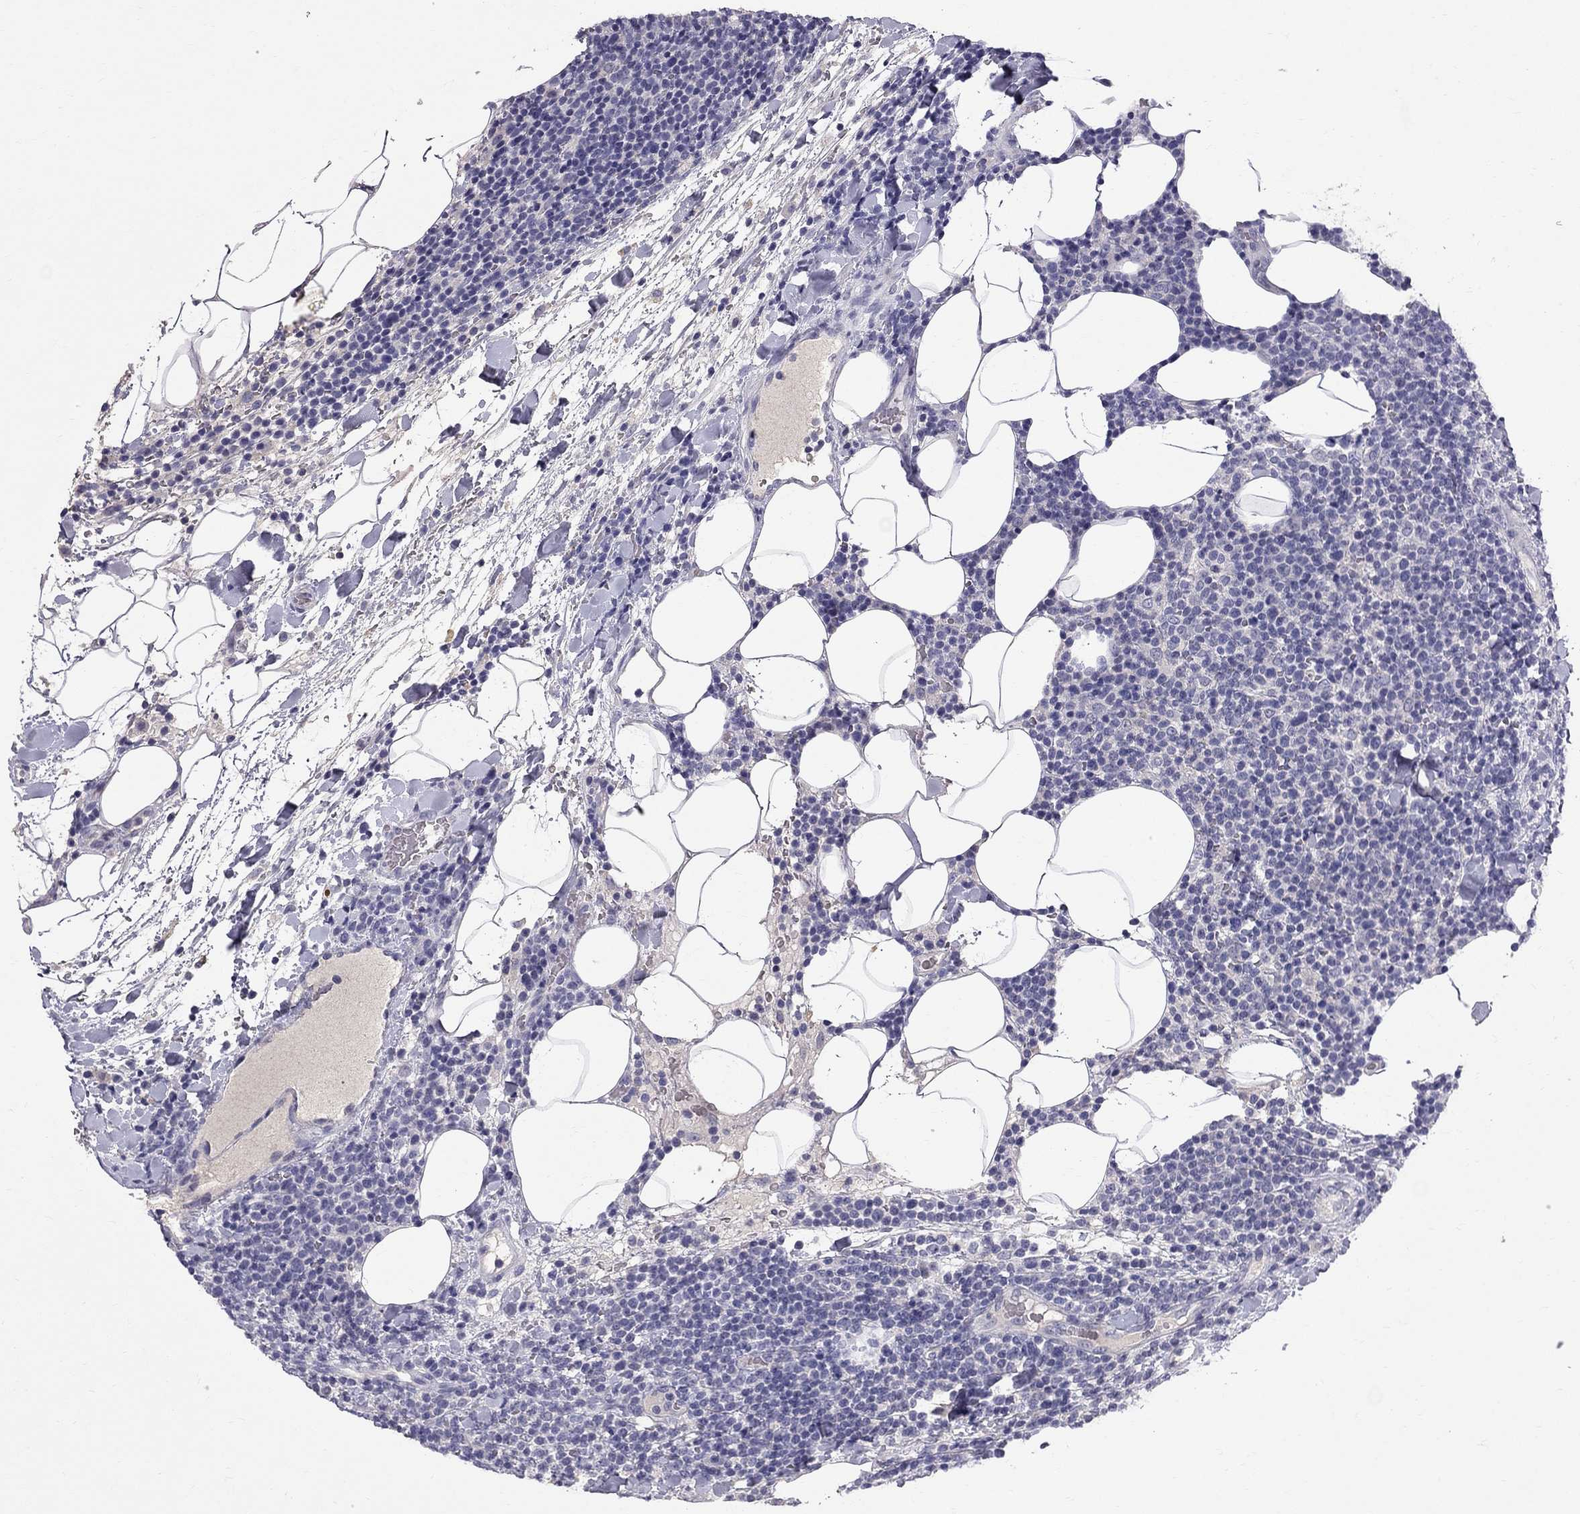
{"staining": {"intensity": "negative", "quantity": "none", "location": "none"}, "tissue": "lymphoma", "cell_type": "Tumor cells", "image_type": "cancer", "snomed": [{"axis": "morphology", "description": "Malignant lymphoma, non-Hodgkin's type, High grade"}, {"axis": "topography", "description": "Lymph node"}], "caption": "High magnification brightfield microscopy of lymphoma stained with DAB (3,3'-diaminobenzidine) (brown) and counterstained with hematoxylin (blue): tumor cells show no significant staining.", "gene": "CFAP91", "patient": {"sex": "male", "age": 61}}